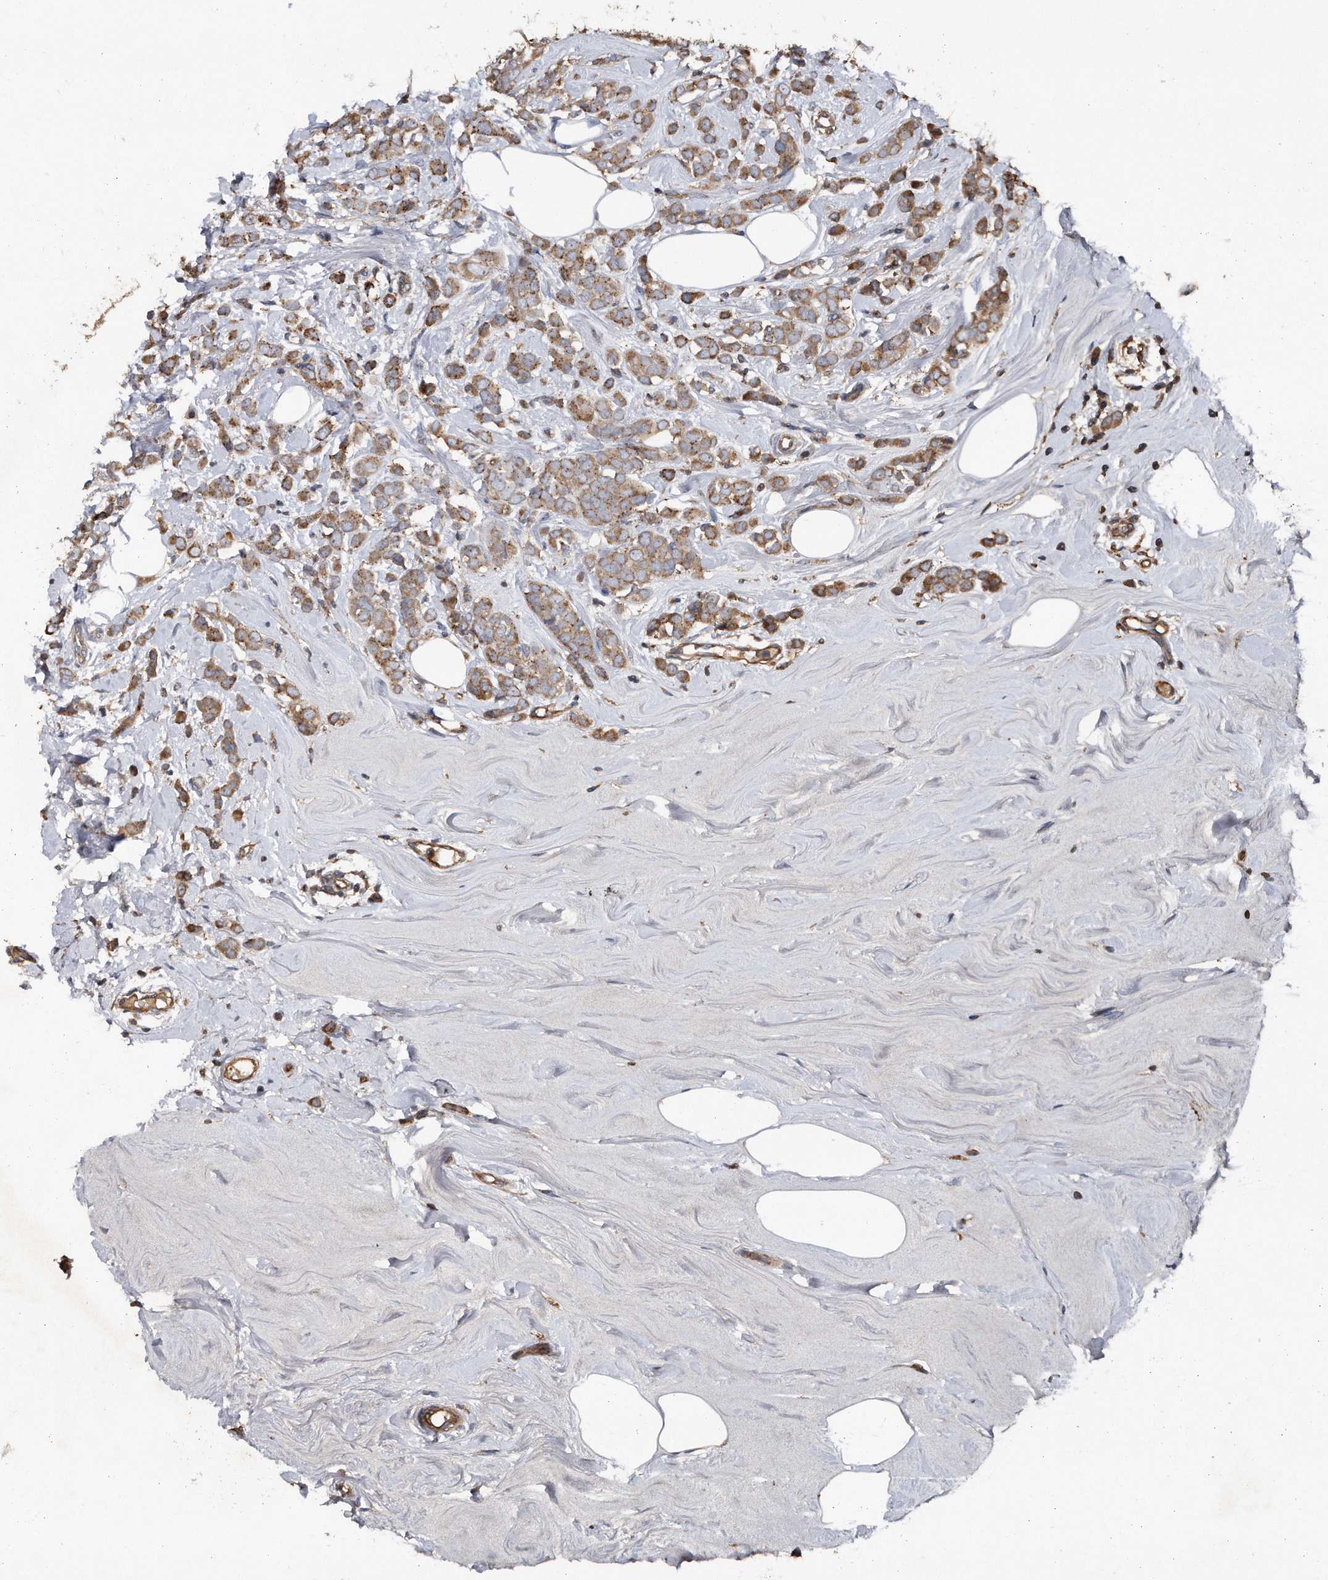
{"staining": {"intensity": "moderate", "quantity": ">75%", "location": "cytoplasmic/membranous"}, "tissue": "breast cancer", "cell_type": "Tumor cells", "image_type": "cancer", "snomed": [{"axis": "morphology", "description": "Lobular carcinoma"}, {"axis": "topography", "description": "Breast"}], "caption": "This photomicrograph displays breast lobular carcinoma stained with immunohistochemistry to label a protein in brown. The cytoplasmic/membranous of tumor cells show moderate positivity for the protein. Nuclei are counter-stained blue.", "gene": "KCND3", "patient": {"sex": "female", "age": 47}}